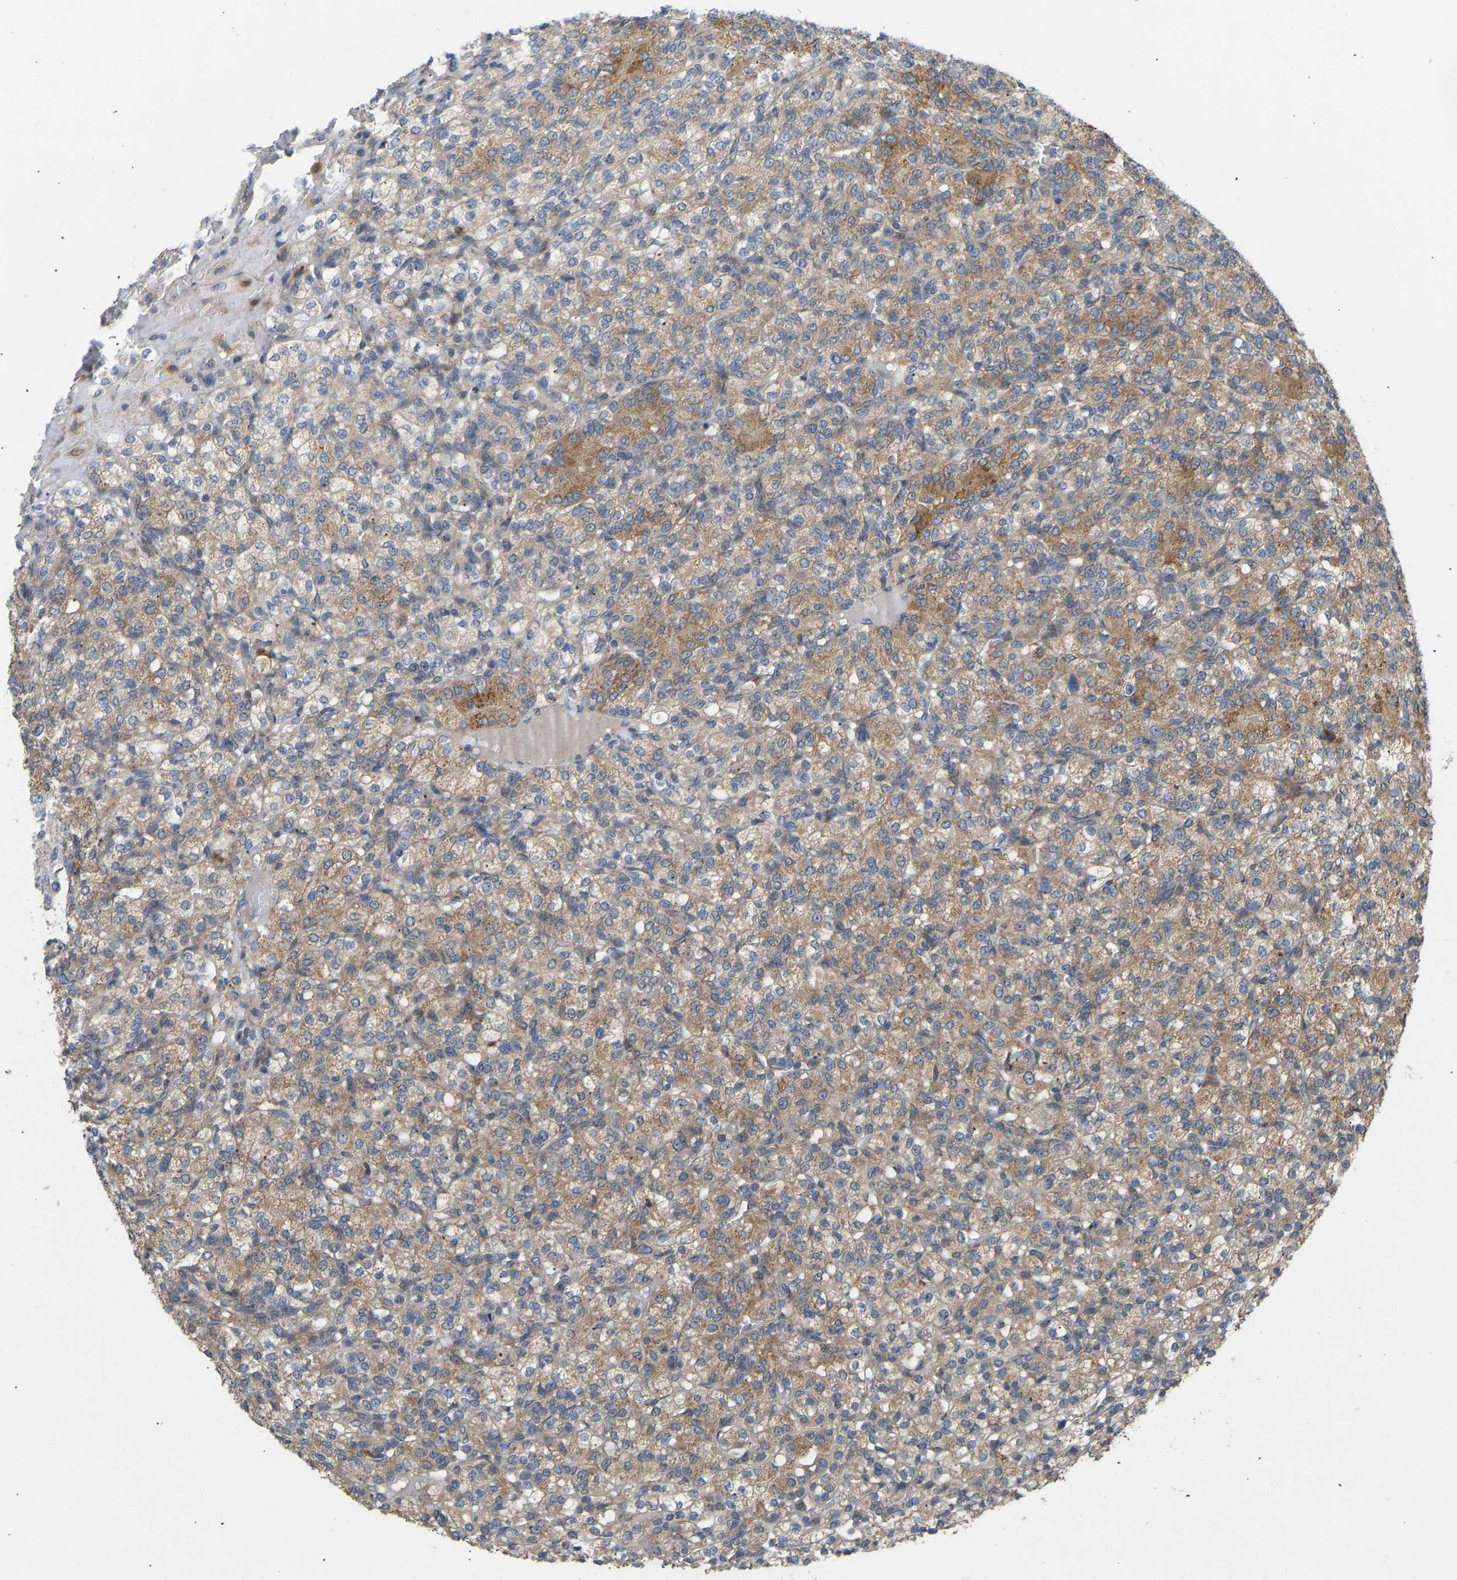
{"staining": {"intensity": "moderate", "quantity": ">75%", "location": "cytoplasmic/membranous"}, "tissue": "renal cancer", "cell_type": "Tumor cells", "image_type": "cancer", "snomed": [{"axis": "morphology", "description": "Adenocarcinoma, NOS"}, {"axis": "topography", "description": "Kidney"}], "caption": "Renal adenocarcinoma tissue exhibits moderate cytoplasmic/membranous staining in about >75% of tumor cells", "gene": "HACD2", "patient": {"sex": "male", "age": 61}}